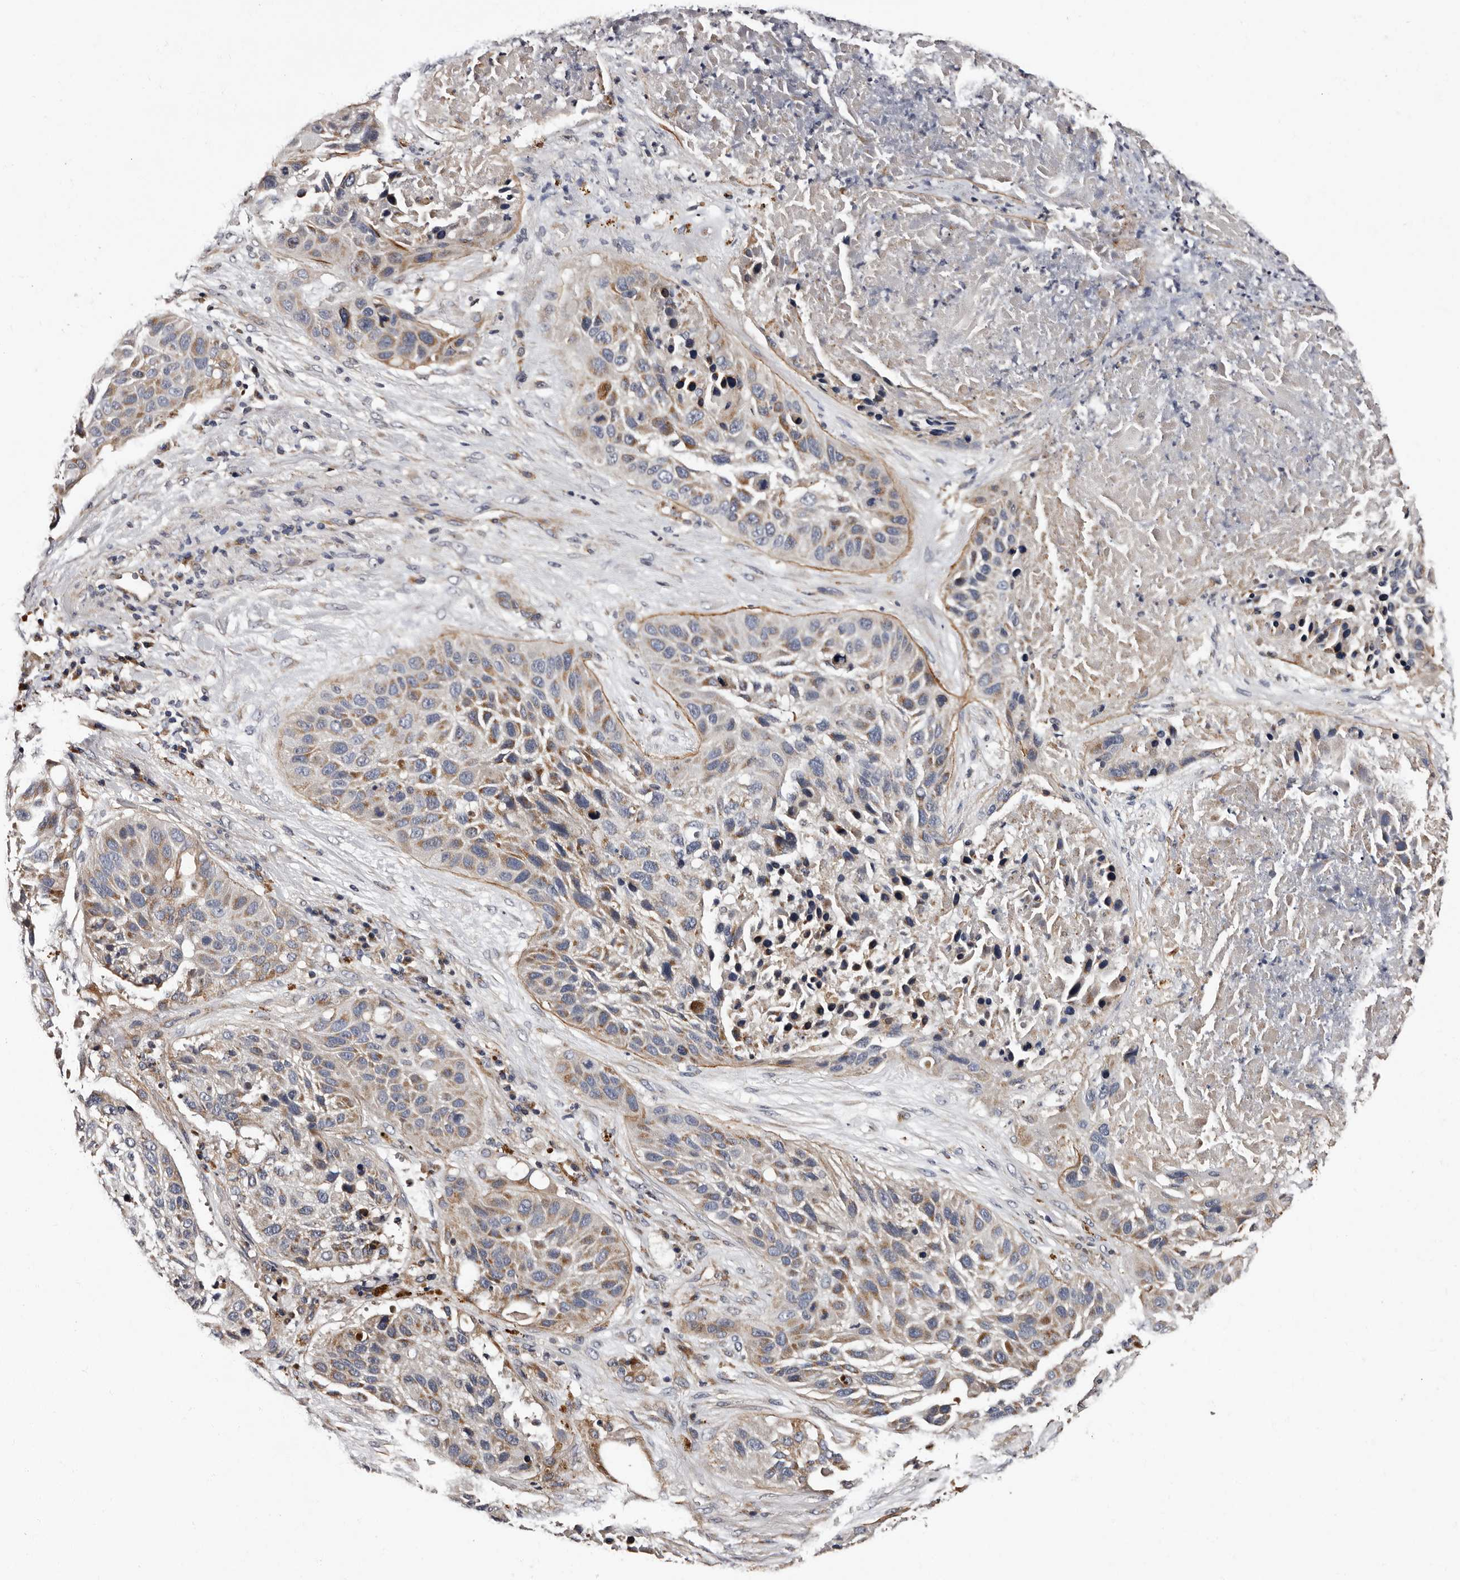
{"staining": {"intensity": "weak", "quantity": "25%-75%", "location": "cytoplasmic/membranous"}, "tissue": "lung cancer", "cell_type": "Tumor cells", "image_type": "cancer", "snomed": [{"axis": "morphology", "description": "Squamous cell carcinoma, NOS"}, {"axis": "topography", "description": "Lung"}], "caption": "A high-resolution image shows IHC staining of squamous cell carcinoma (lung), which demonstrates weak cytoplasmic/membranous staining in about 25%-75% of tumor cells.", "gene": "ADCK5", "patient": {"sex": "male", "age": 57}}